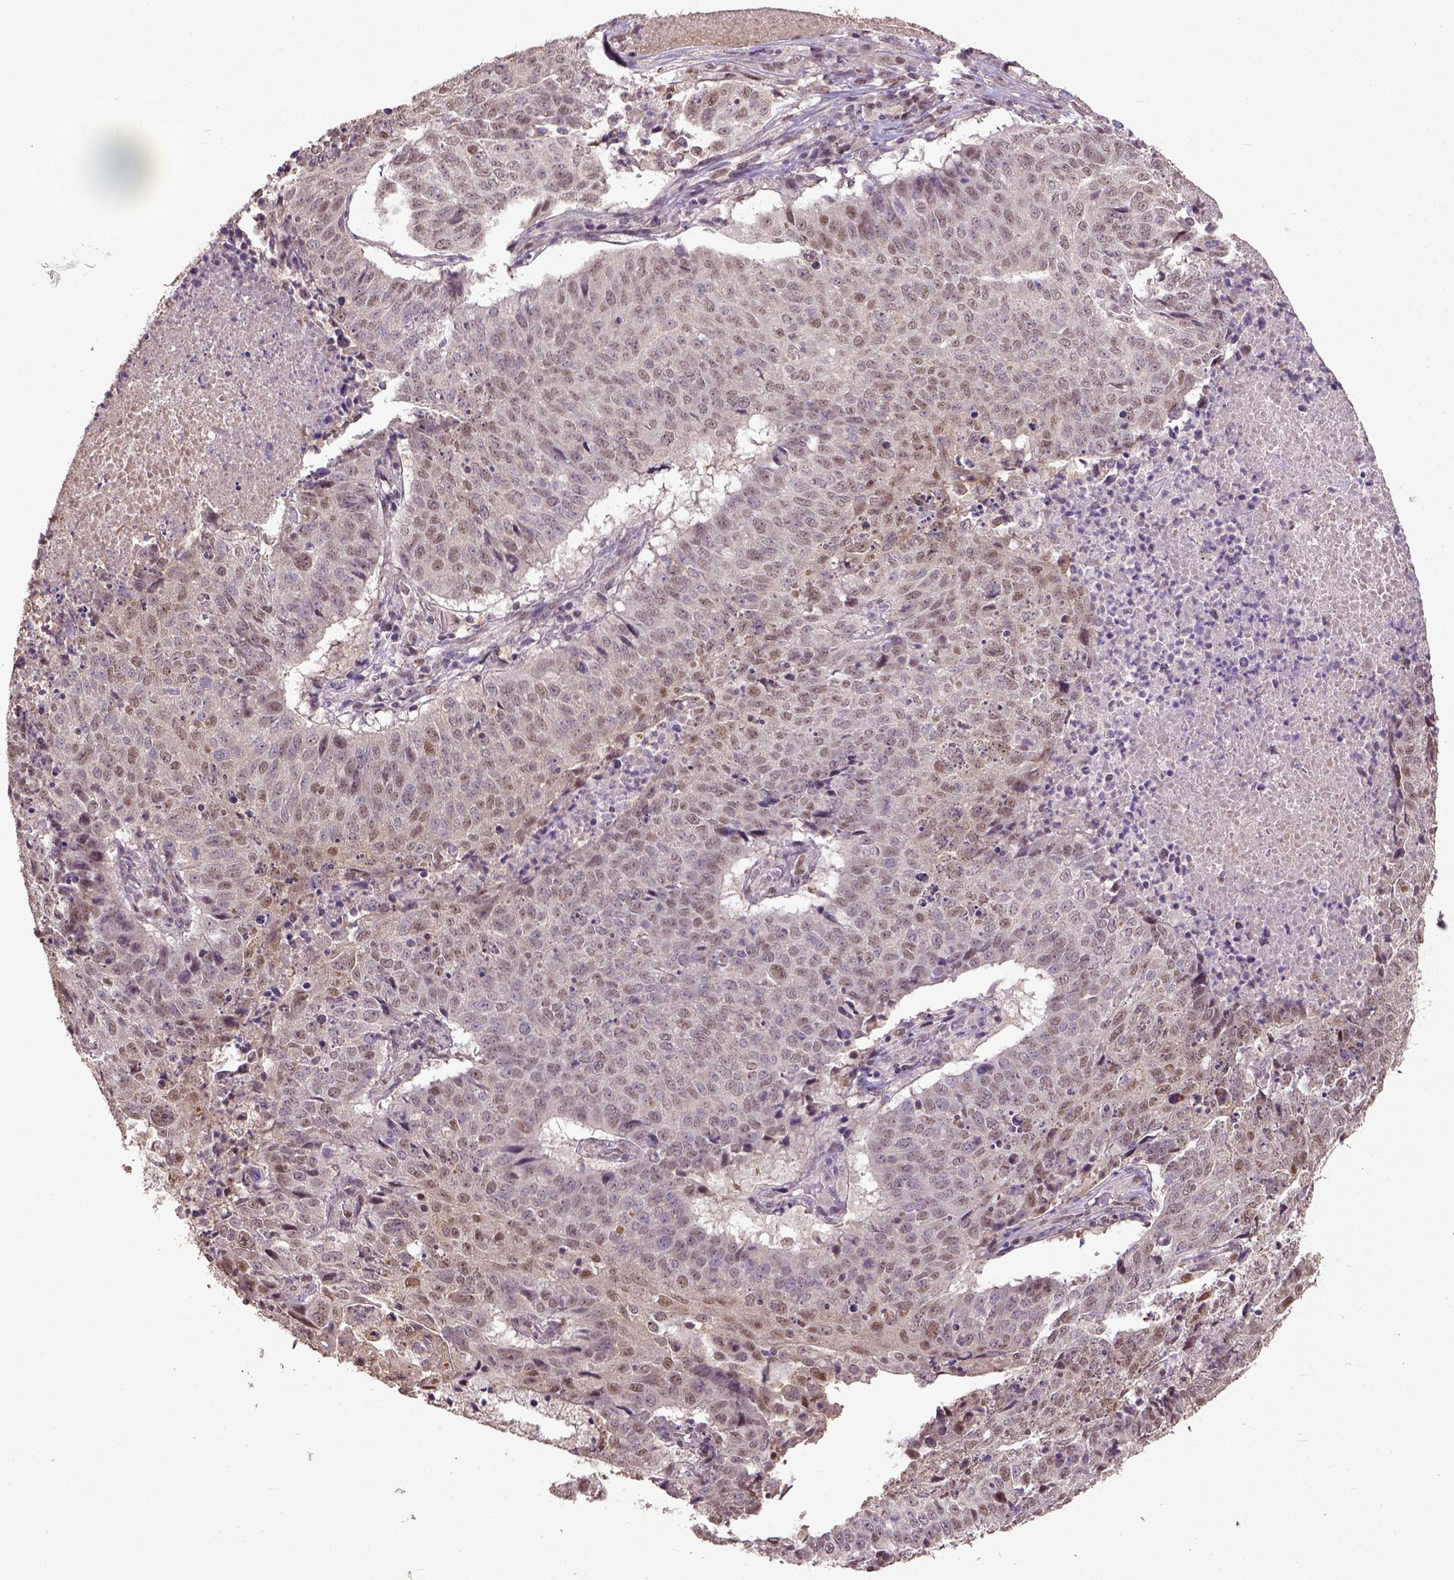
{"staining": {"intensity": "moderate", "quantity": ">75%", "location": "nuclear"}, "tissue": "lung cancer", "cell_type": "Tumor cells", "image_type": "cancer", "snomed": [{"axis": "morphology", "description": "Normal tissue, NOS"}, {"axis": "morphology", "description": "Squamous cell carcinoma, NOS"}, {"axis": "topography", "description": "Bronchus"}, {"axis": "topography", "description": "Lung"}], "caption": "Lung squamous cell carcinoma tissue demonstrates moderate nuclear staining in approximately >75% of tumor cells (Brightfield microscopy of DAB IHC at high magnification).", "gene": "UBA3", "patient": {"sex": "male", "age": 64}}